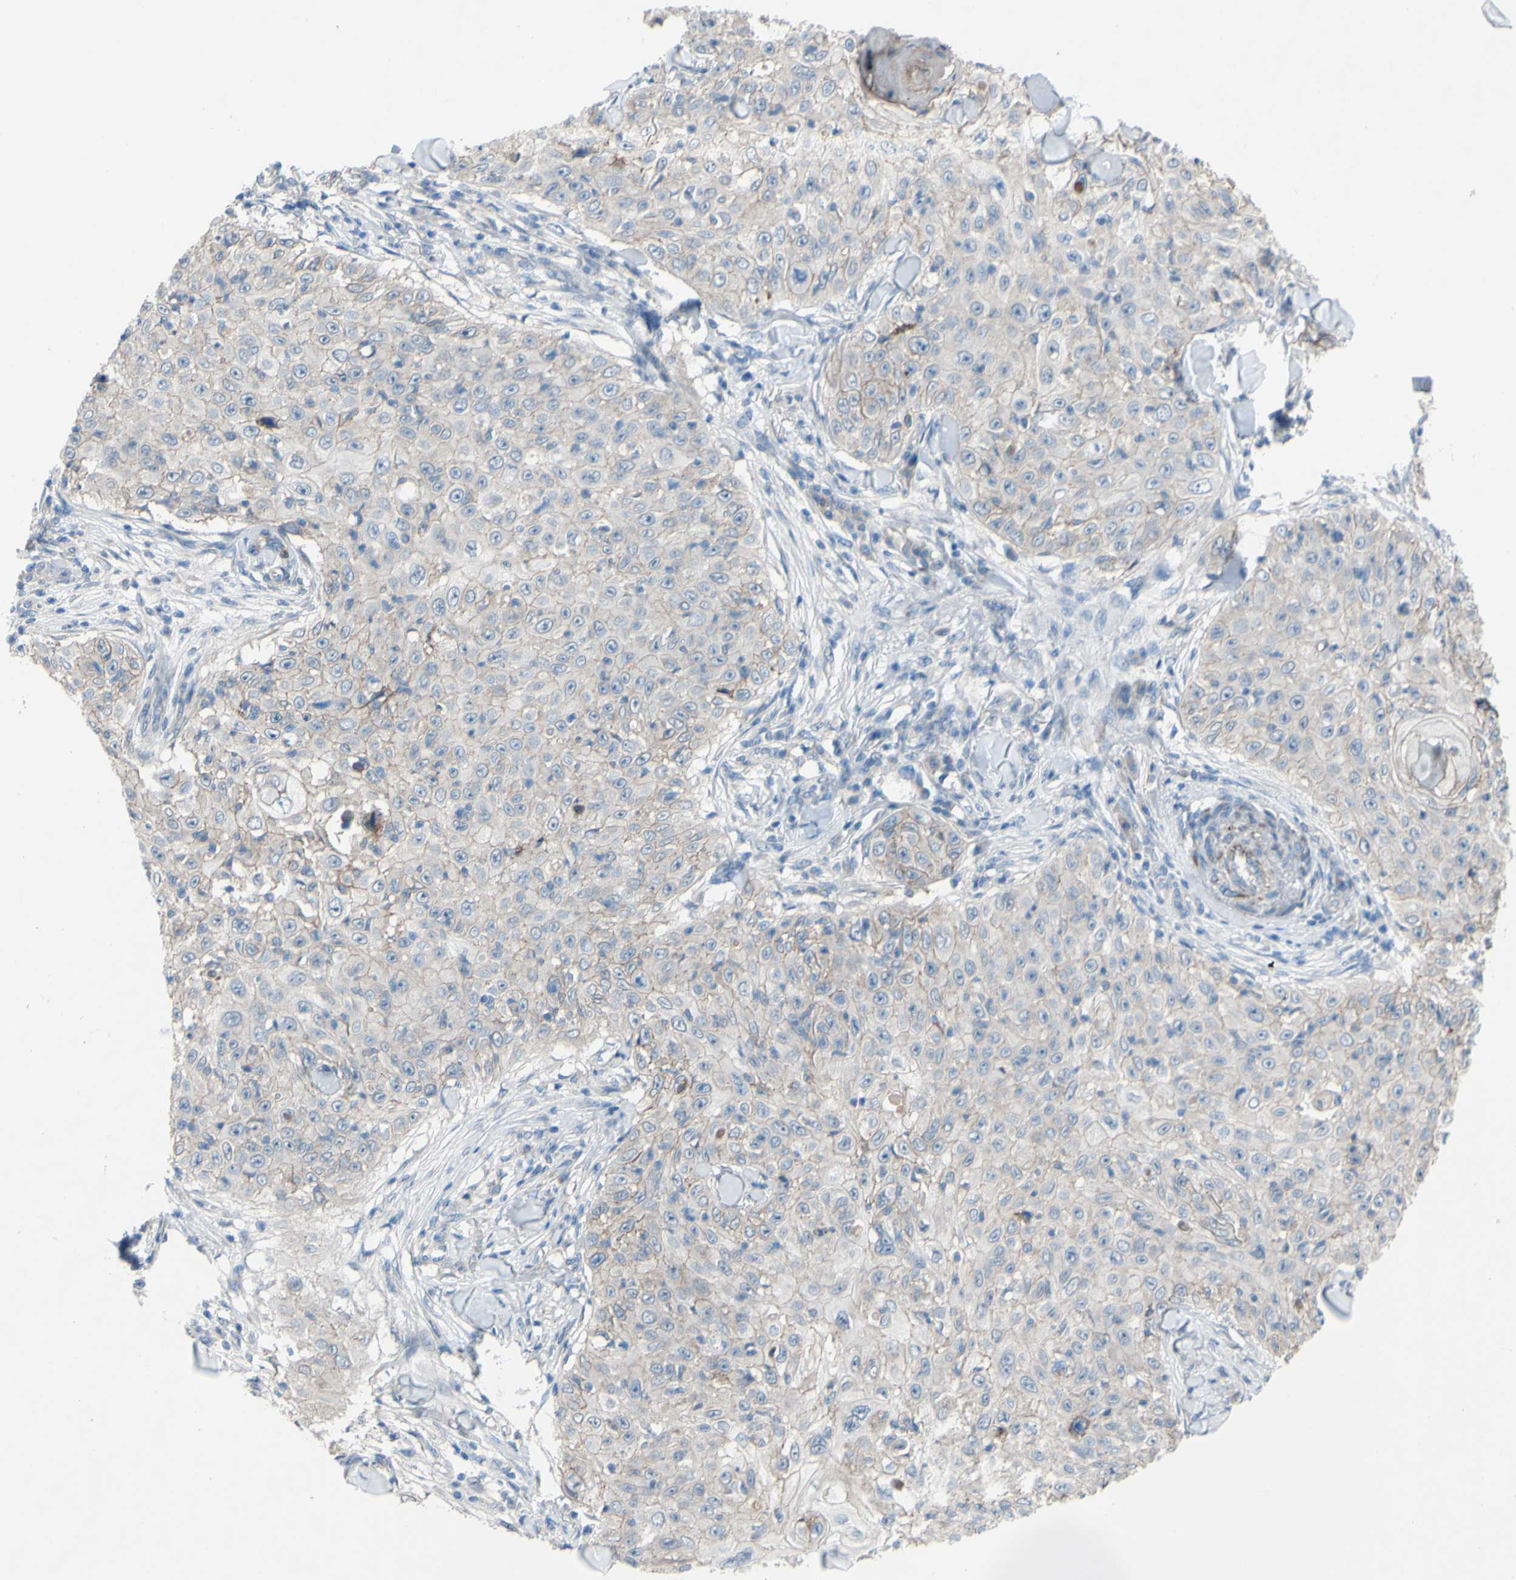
{"staining": {"intensity": "negative", "quantity": "none", "location": "none"}, "tissue": "skin cancer", "cell_type": "Tumor cells", "image_type": "cancer", "snomed": [{"axis": "morphology", "description": "Squamous cell carcinoma, NOS"}, {"axis": "topography", "description": "Skin"}], "caption": "A photomicrograph of human skin cancer (squamous cell carcinoma) is negative for staining in tumor cells. (DAB (3,3'-diaminobenzidine) IHC, high magnification).", "gene": "CDCP1", "patient": {"sex": "male", "age": 86}}